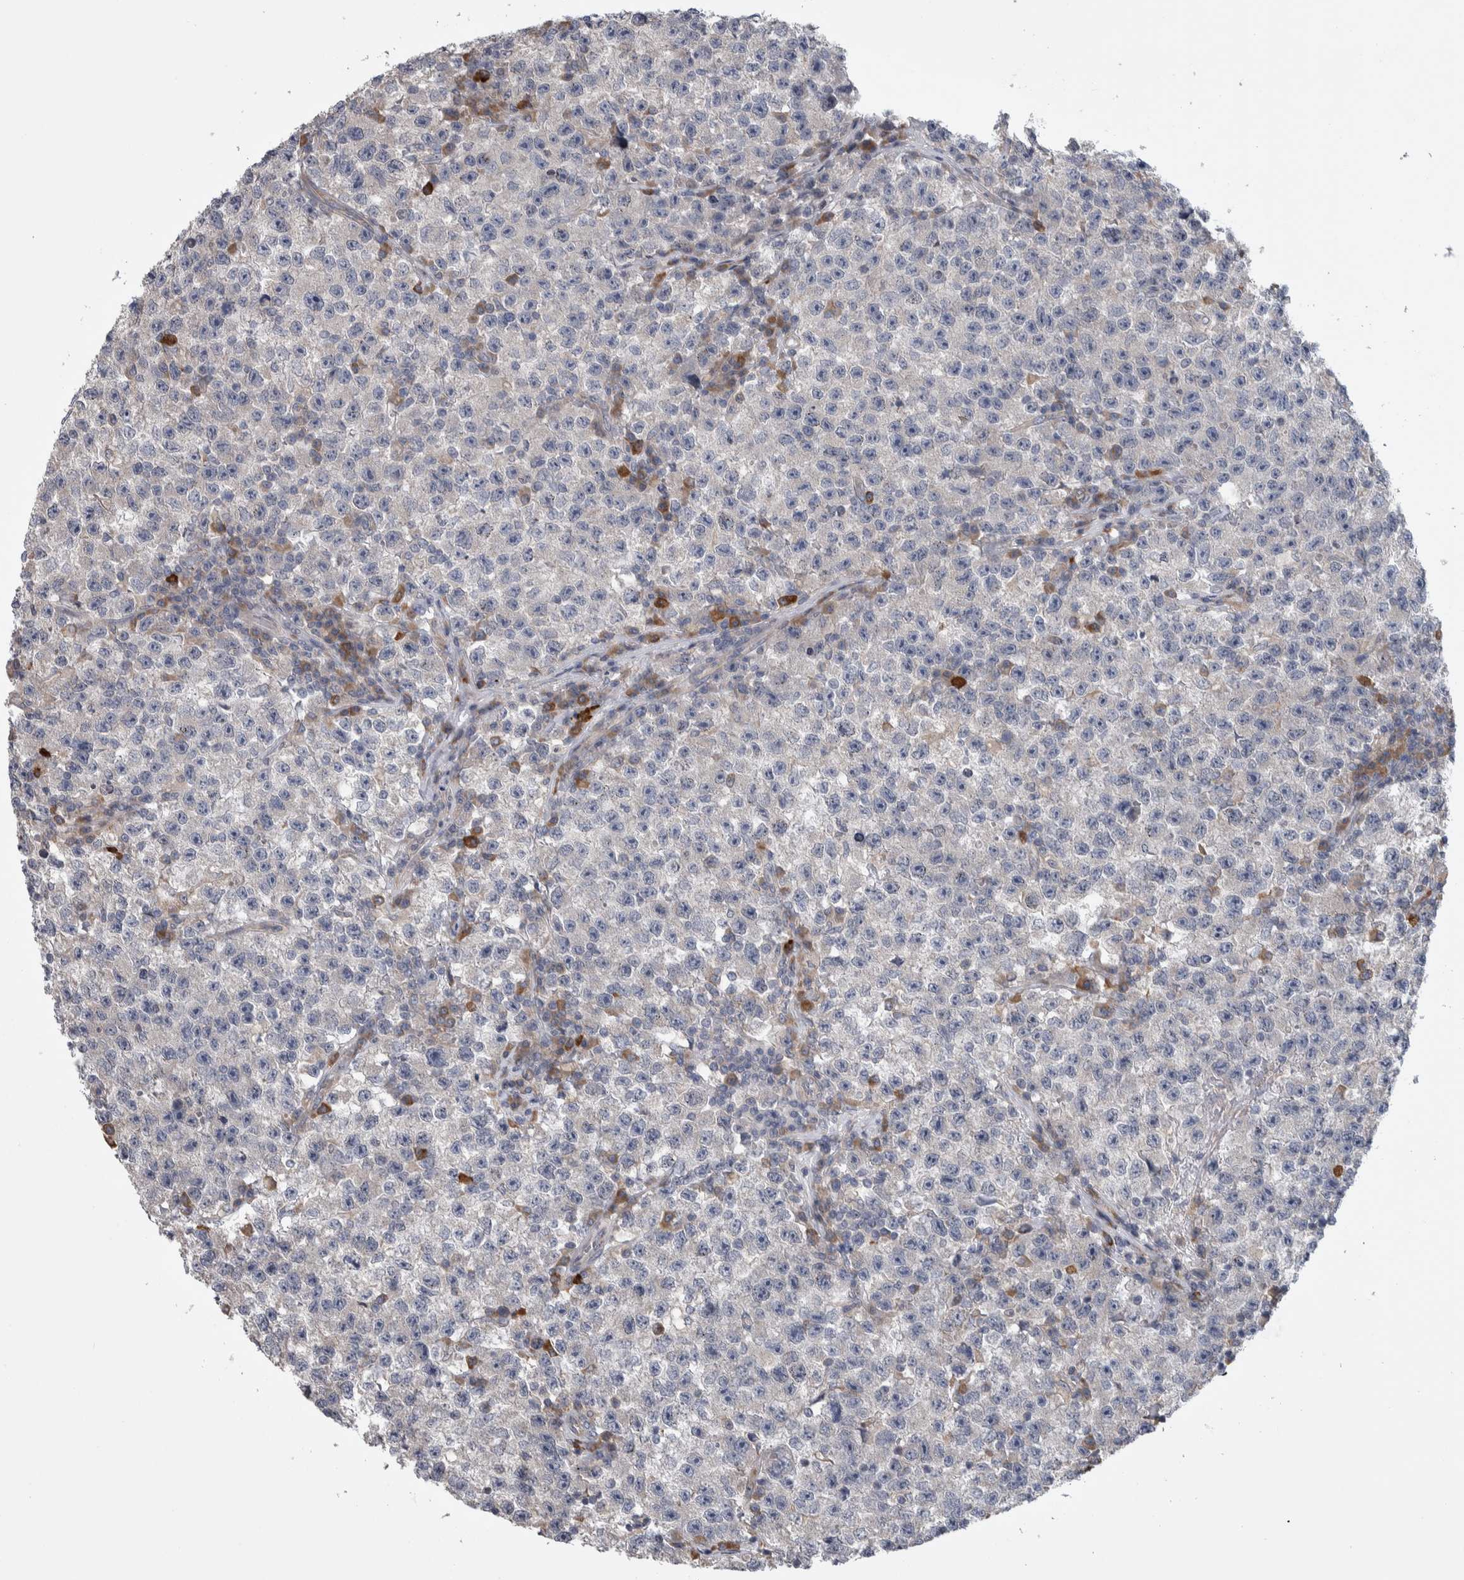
{"staining": {"intensity": "negative", "quantity": "none", "location": "none"}, "tissue": "testis cancer", "cell_type": "Tumor cells", "image_type": "cancer", "snomed": [{"axis": "morphology", "description": "Seminoma, NOS"}, {"axis": "topography", "description": "Testis"}], "caption": "DAB (3,3'-diaminobenzidine) immunohistochemical staining of testis seminoma displays no significant staining in tumor cells. (DAB immunohistochemistry (IHC) with hematoxylin counter stain).", "gene": "IBTK", "patient": {"sex": "male", "age": 22}}